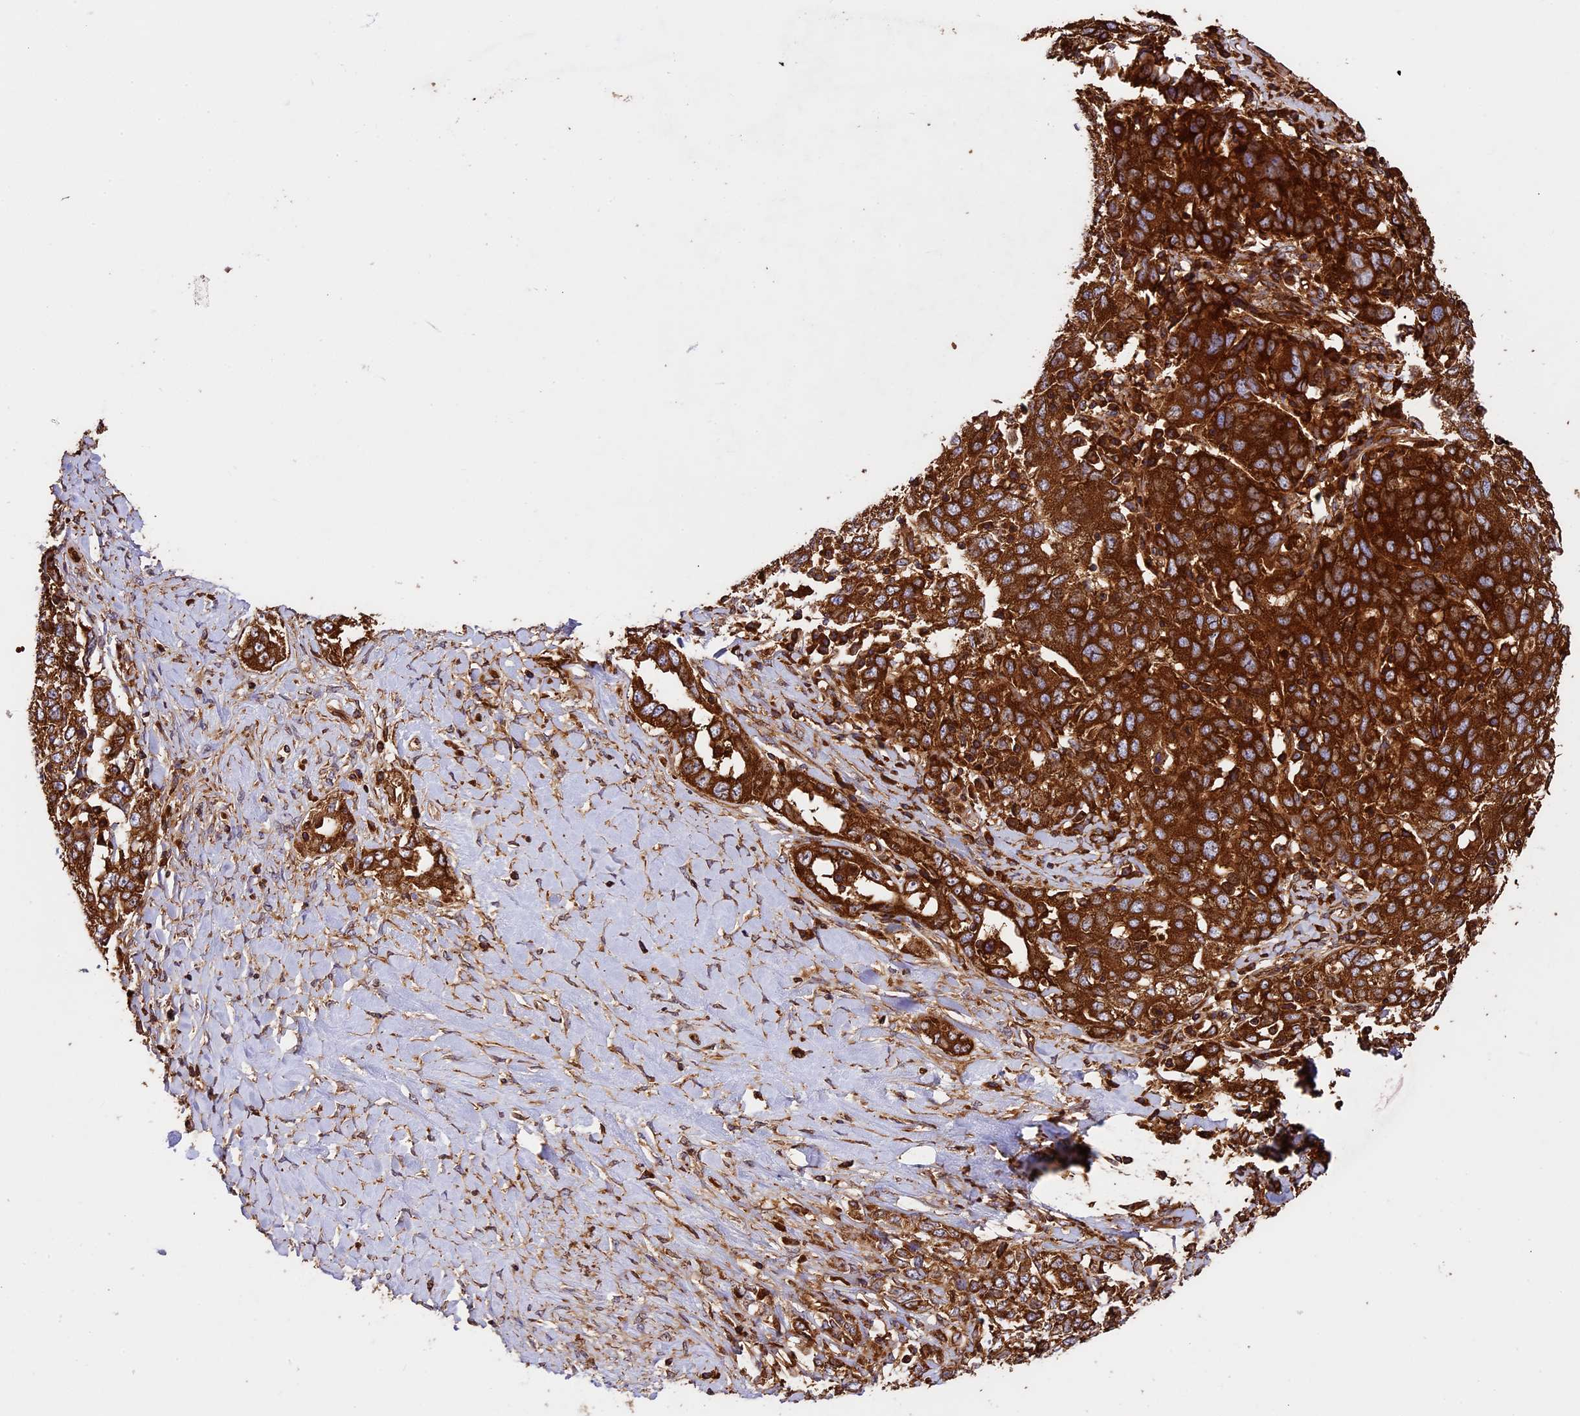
{"staining": {"intensity": "strong", "quantity": ">75%", "location": "cytoplasmic/membranous"}, "tissue": "ovarian cancer", "cell_type": "Tumor cells", "image_type": "cancer", "snomed": [{"axis": "morphology", "description": "Carcinoma, endometroid"}, {"axis": "topography", "description": "Ovary"}], "caption": "Strong cytoplasmic/membranous positivity is seen in approximately >75% of tumor cells in ovarian cancer (endometroid carcinoma).", "gene": "KARS1", "patient": {"sex": "female", "age": 62}}